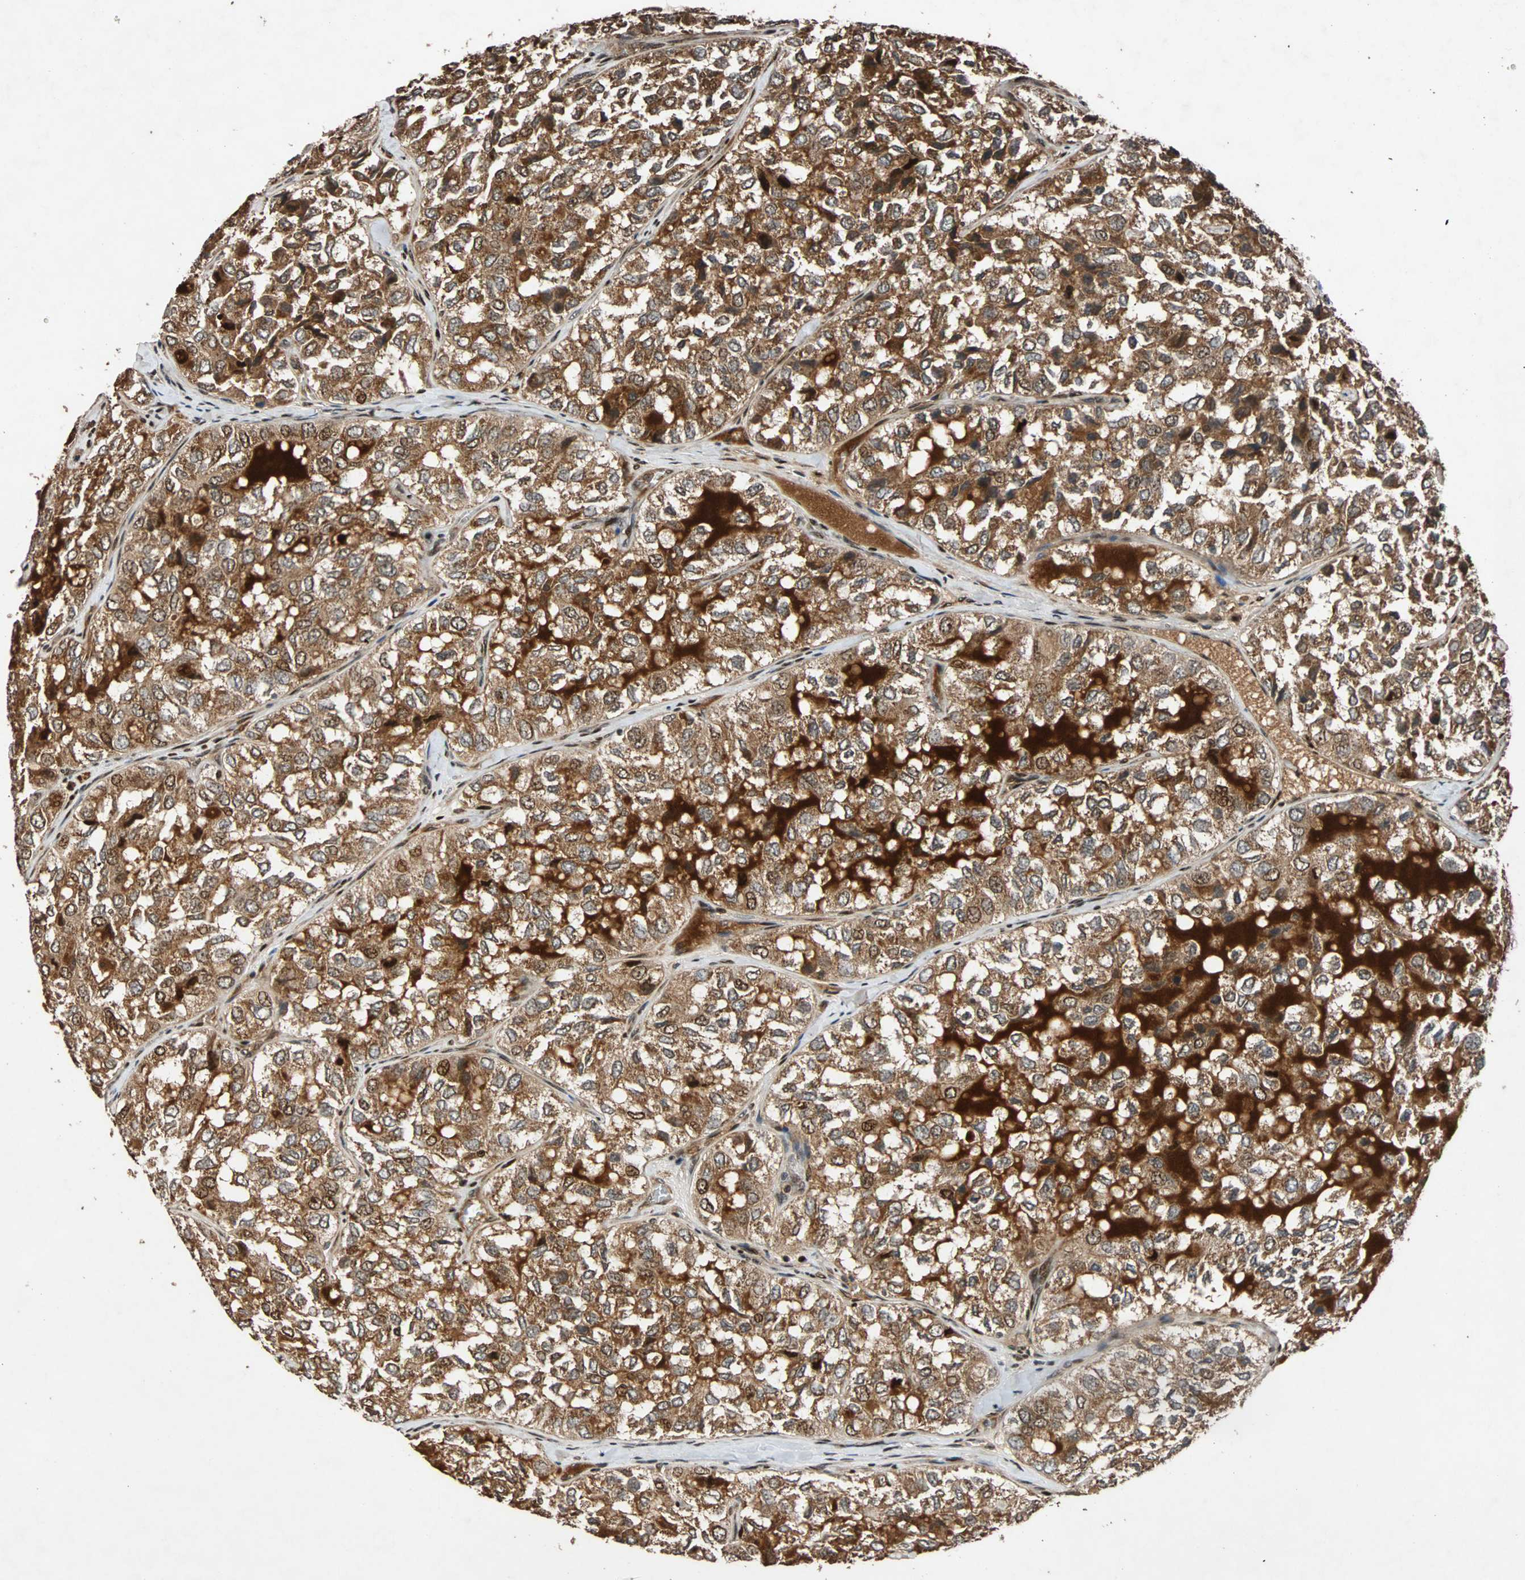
{"staining": {"intensity": "strong", "quantity": ">75%", "location": "cytoplasmic/membranous,nuclear"}, "tissue": "thyroid cancer", "cell_type": "Tumor cells", "image_type": "cancer", "snomed": [{"axis": "morphology", "description": "Follicular adenoma carcinoma, NOS"}, {"axis": "topography", "description": "Thyroid gland"}], "caption": "IHC of human thyroid cancer (follicular adenoma carcinoma) demonstrates high levels of strong cytoplasmic/membranous and nuclear positivity in about >75% of tumor cells. Nuclei are stained in blue.", "gene": "USP31", "patient": {"sex": "male", "age": 75}}